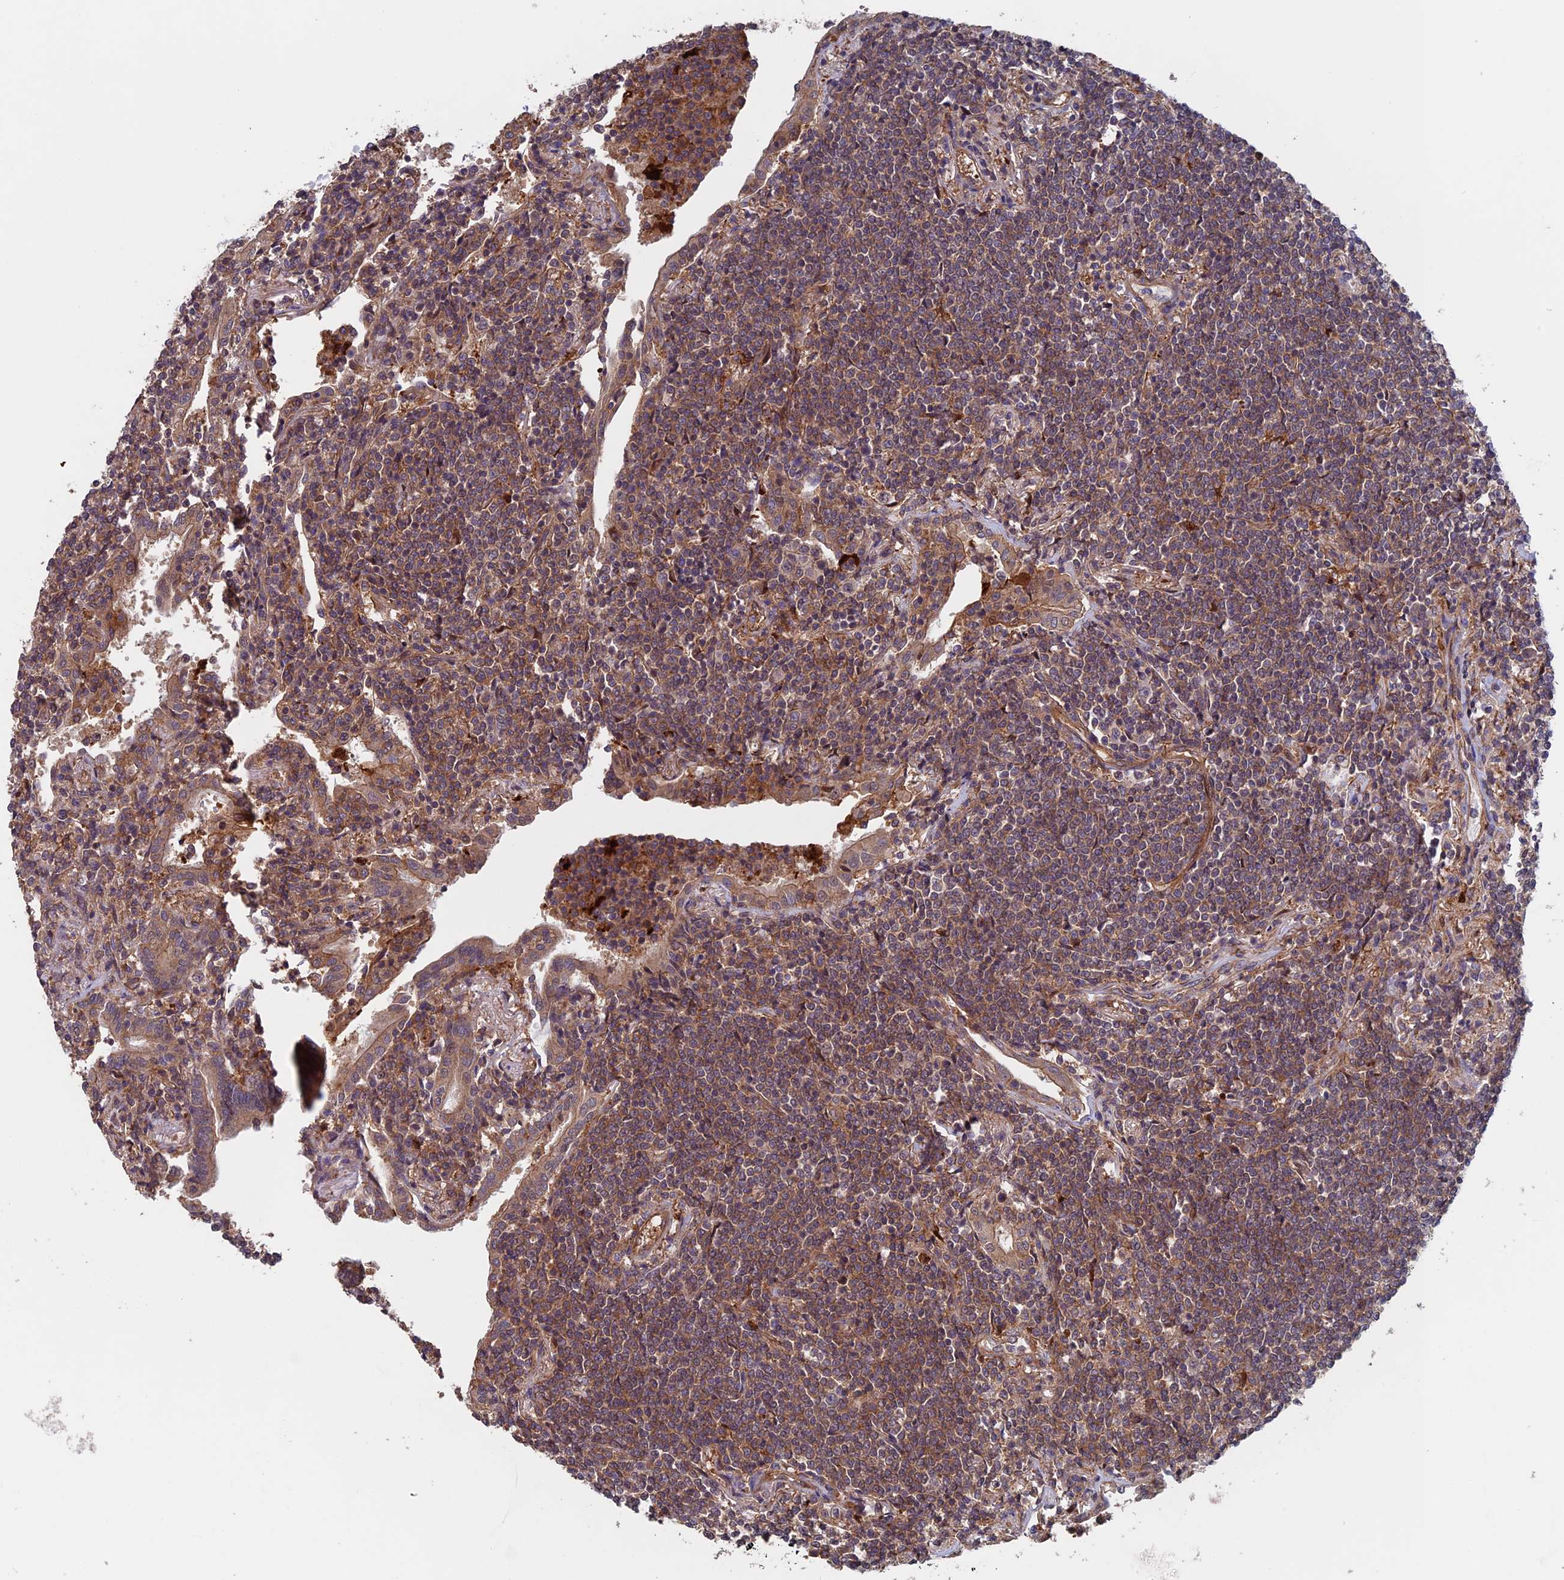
{"staining": {"intensity": "moderate", "quantity": ">75%", "location": "cytoplasmic/membranous"}, "tissue": "lymphoma", "cell_type": "Tumor cells", "image_type": "cancer", "snomed": [{"axis": "morphology", "description": "Malignant lymphoma, non-Hodgkin's type, Low grade"}, {"axis": "topography", "description": "Lung"}], "caption": "Immunohistochemical staining of human lymphoma demonstrates medium levels of moderate cytoplasmic/membranous protein staining in approximately >75% of tumor cells.", "gene": "NUDT16L1", "patient": {"sex": "female", "age": 71}}